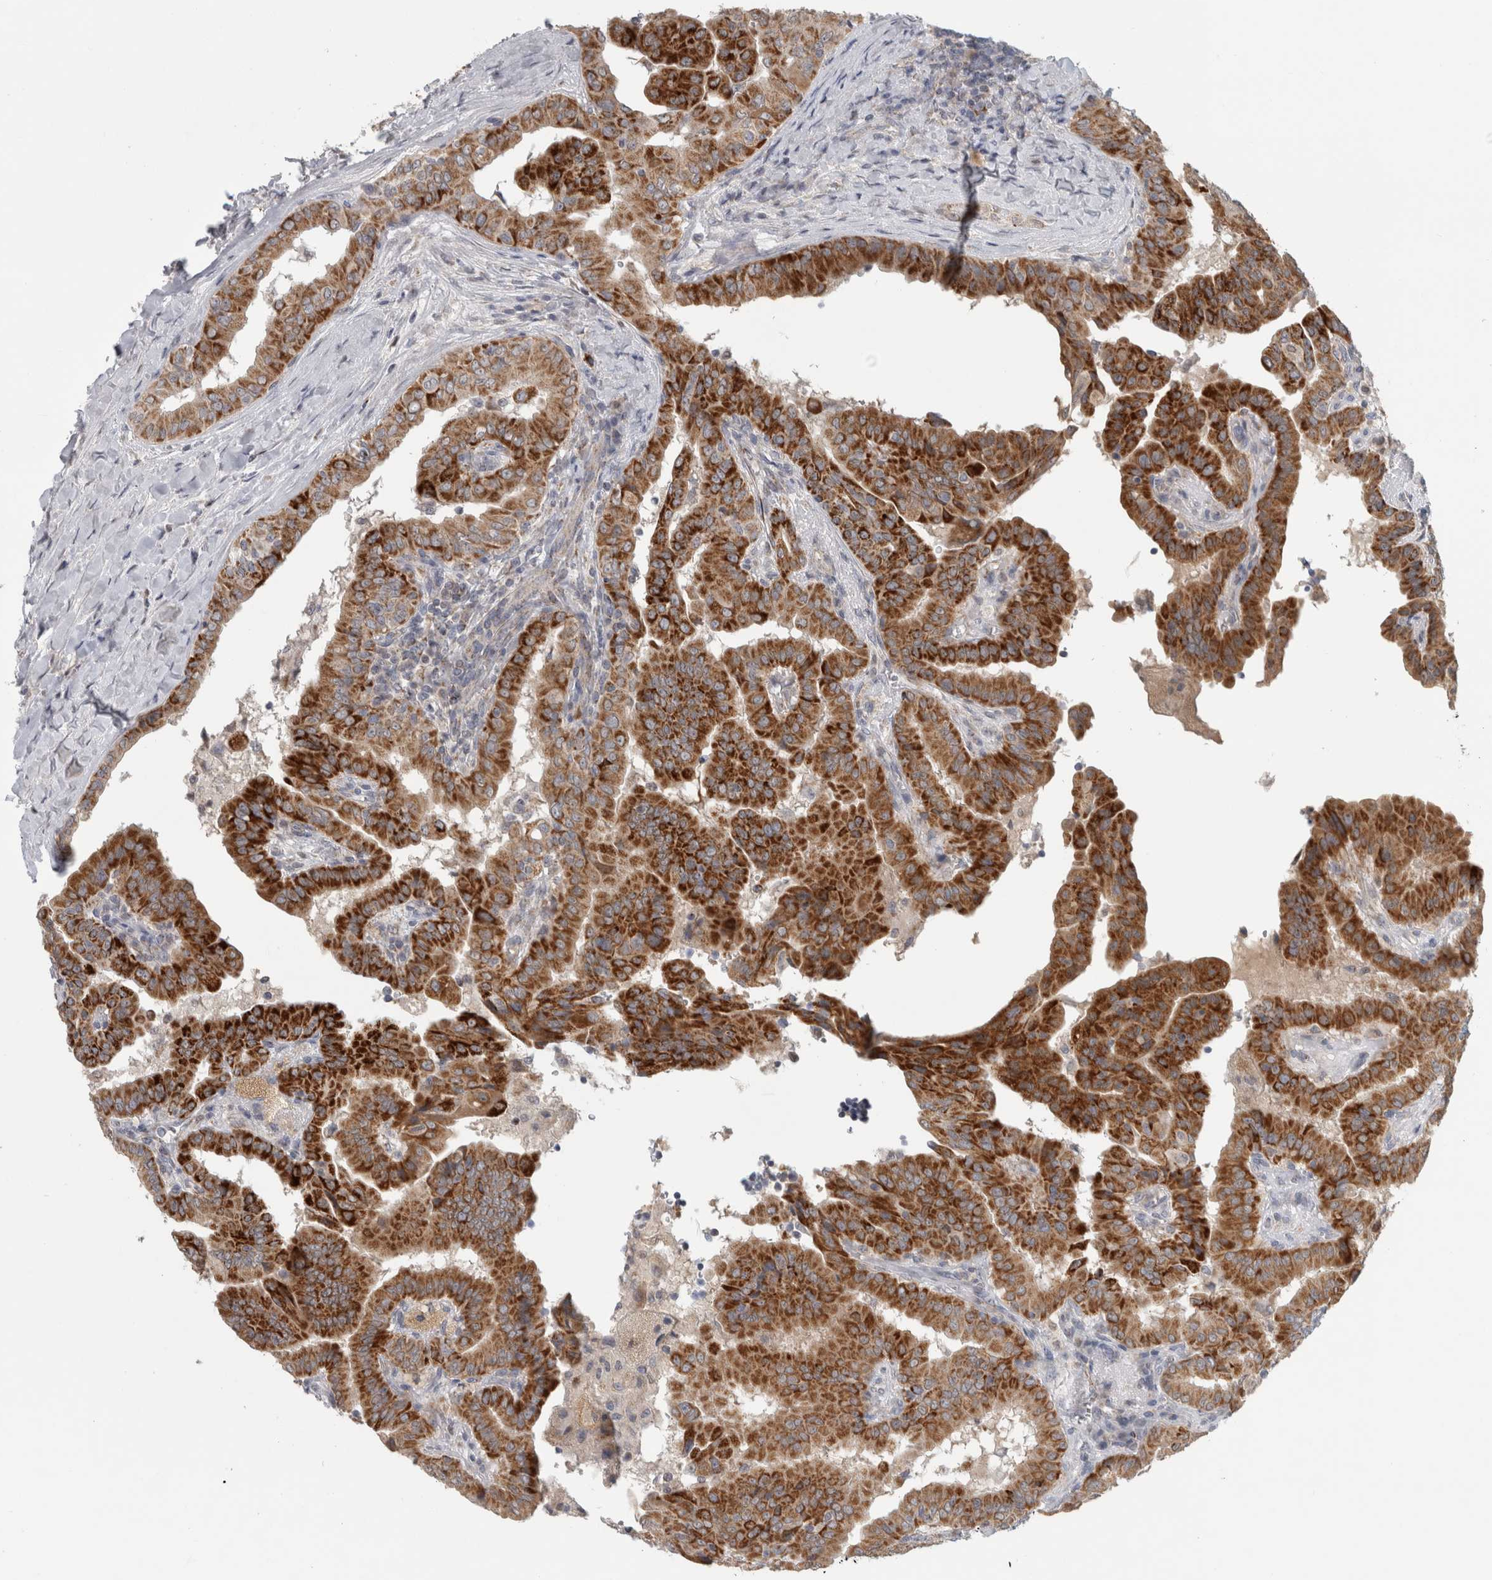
{"staining": {"intensity": "strong", "quantity": ">75%", "location": "cytoplasmic/membranous"}, "tissue": "thyroid cancer", "cell_type": "Tumor cells", "image_type": "cancer", "snomed": [{"axis": "morphology", "description": "Papillary adenocarcinoma, NOS"}, {"axis": "topography", "description": "Thyroid gland"}], "caption": "Papillary adenocarcinoma (thyroid) tissue demonstrates strong cytoplasmic/membranous expression in approximately >75% of tumor cells", "gene": "RAB18", "patient": {"sex": "male", "age": 33}}